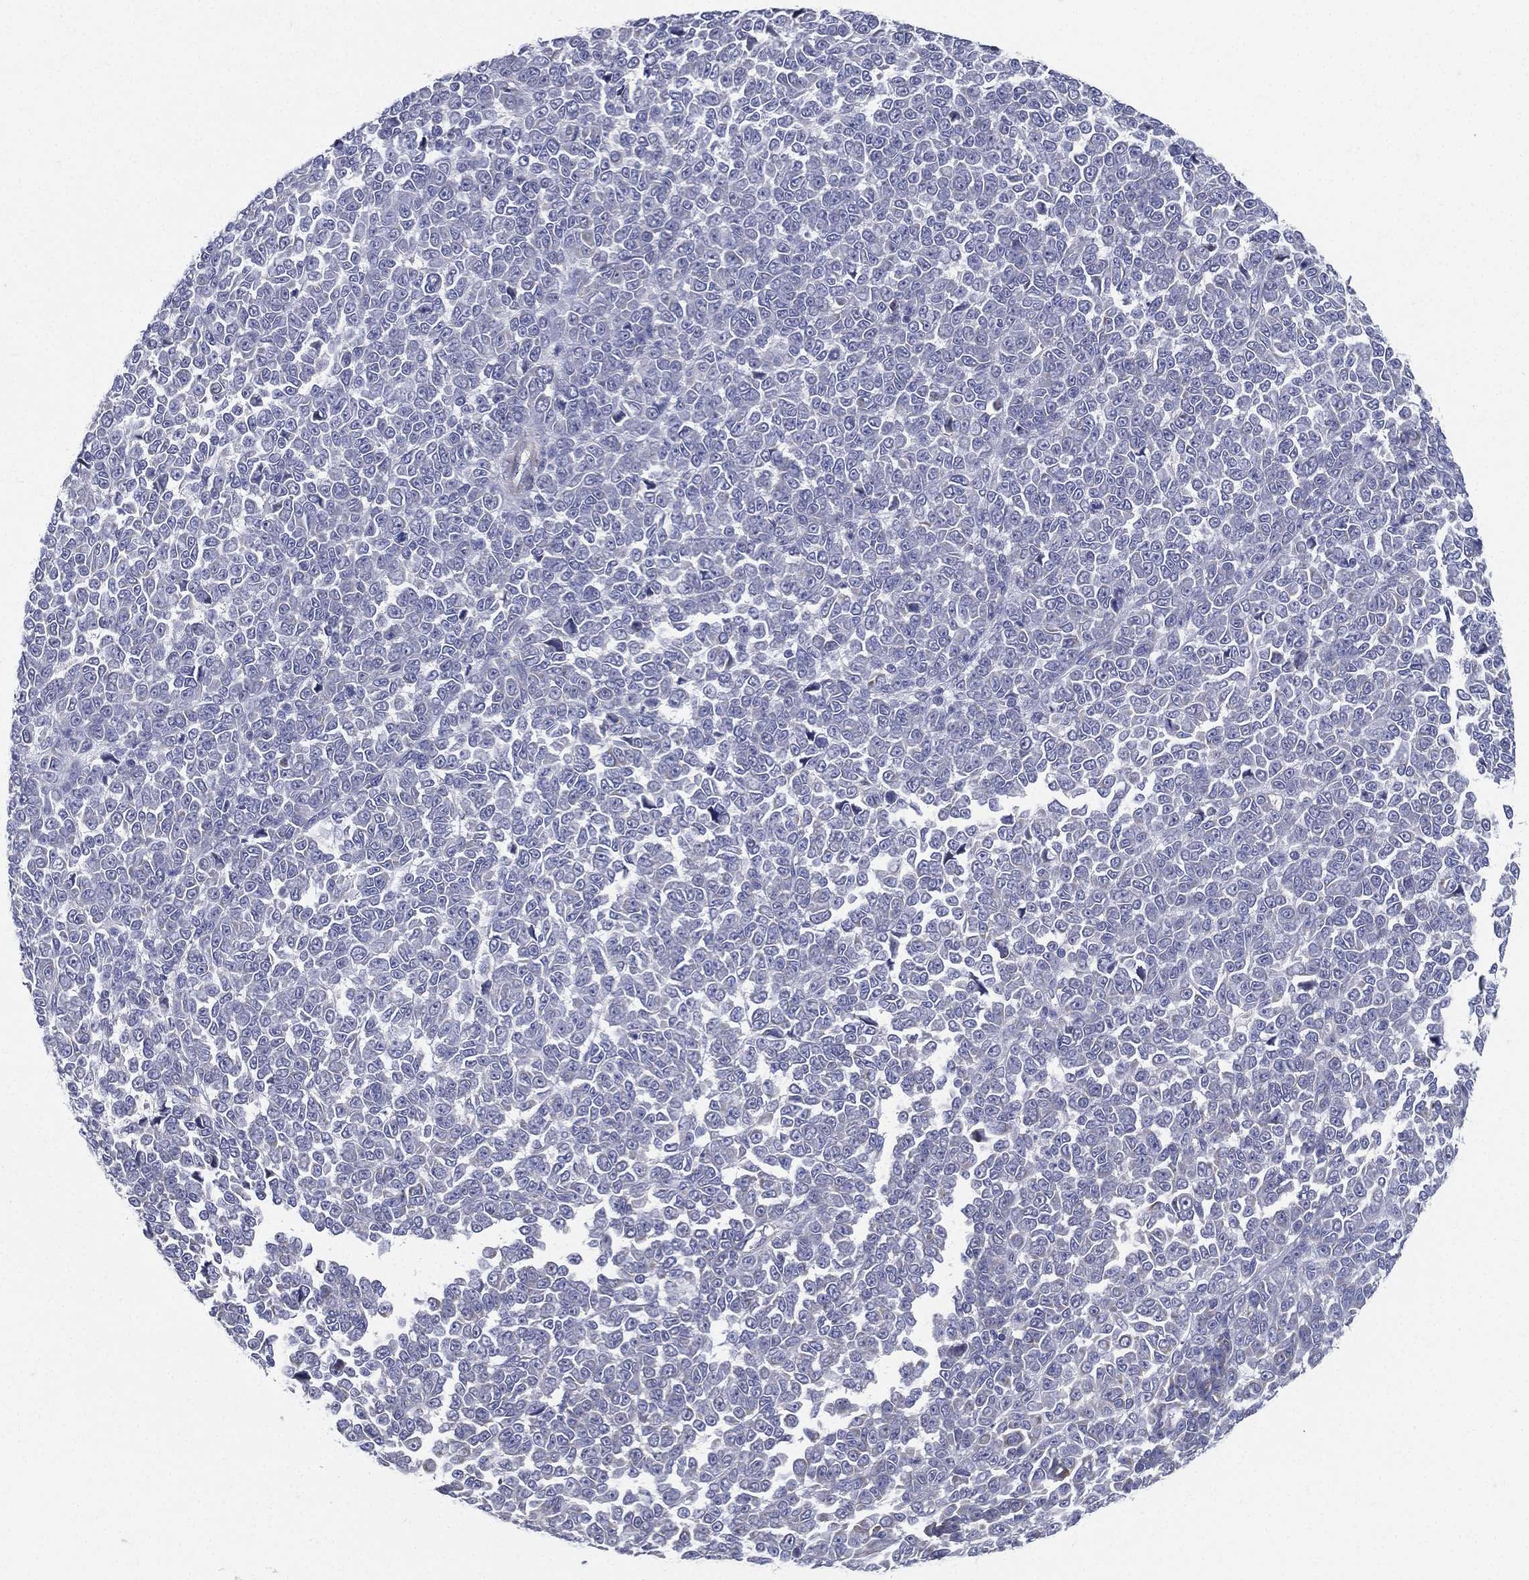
{"staining": {"intensity": "negative", "quantity": "none", "location": "none"}, "tissue": "melanoma", "cell_type": "Tumor cells", "image_type": "cancer", "snomed": [{"axis": "morphology", "description": "Malignant melanoma, NOS"}, {"axis": "topography", "description": "Skin"}], "caption": "Protein analysis of melanoma displays no significant expression in tumor cells. (DAB (3,3'-diaminobenzidine) IHC with hematoxylin counter stain).", "gene": "PWWP3A", "patient": {"sex": "female", "age": 95}}